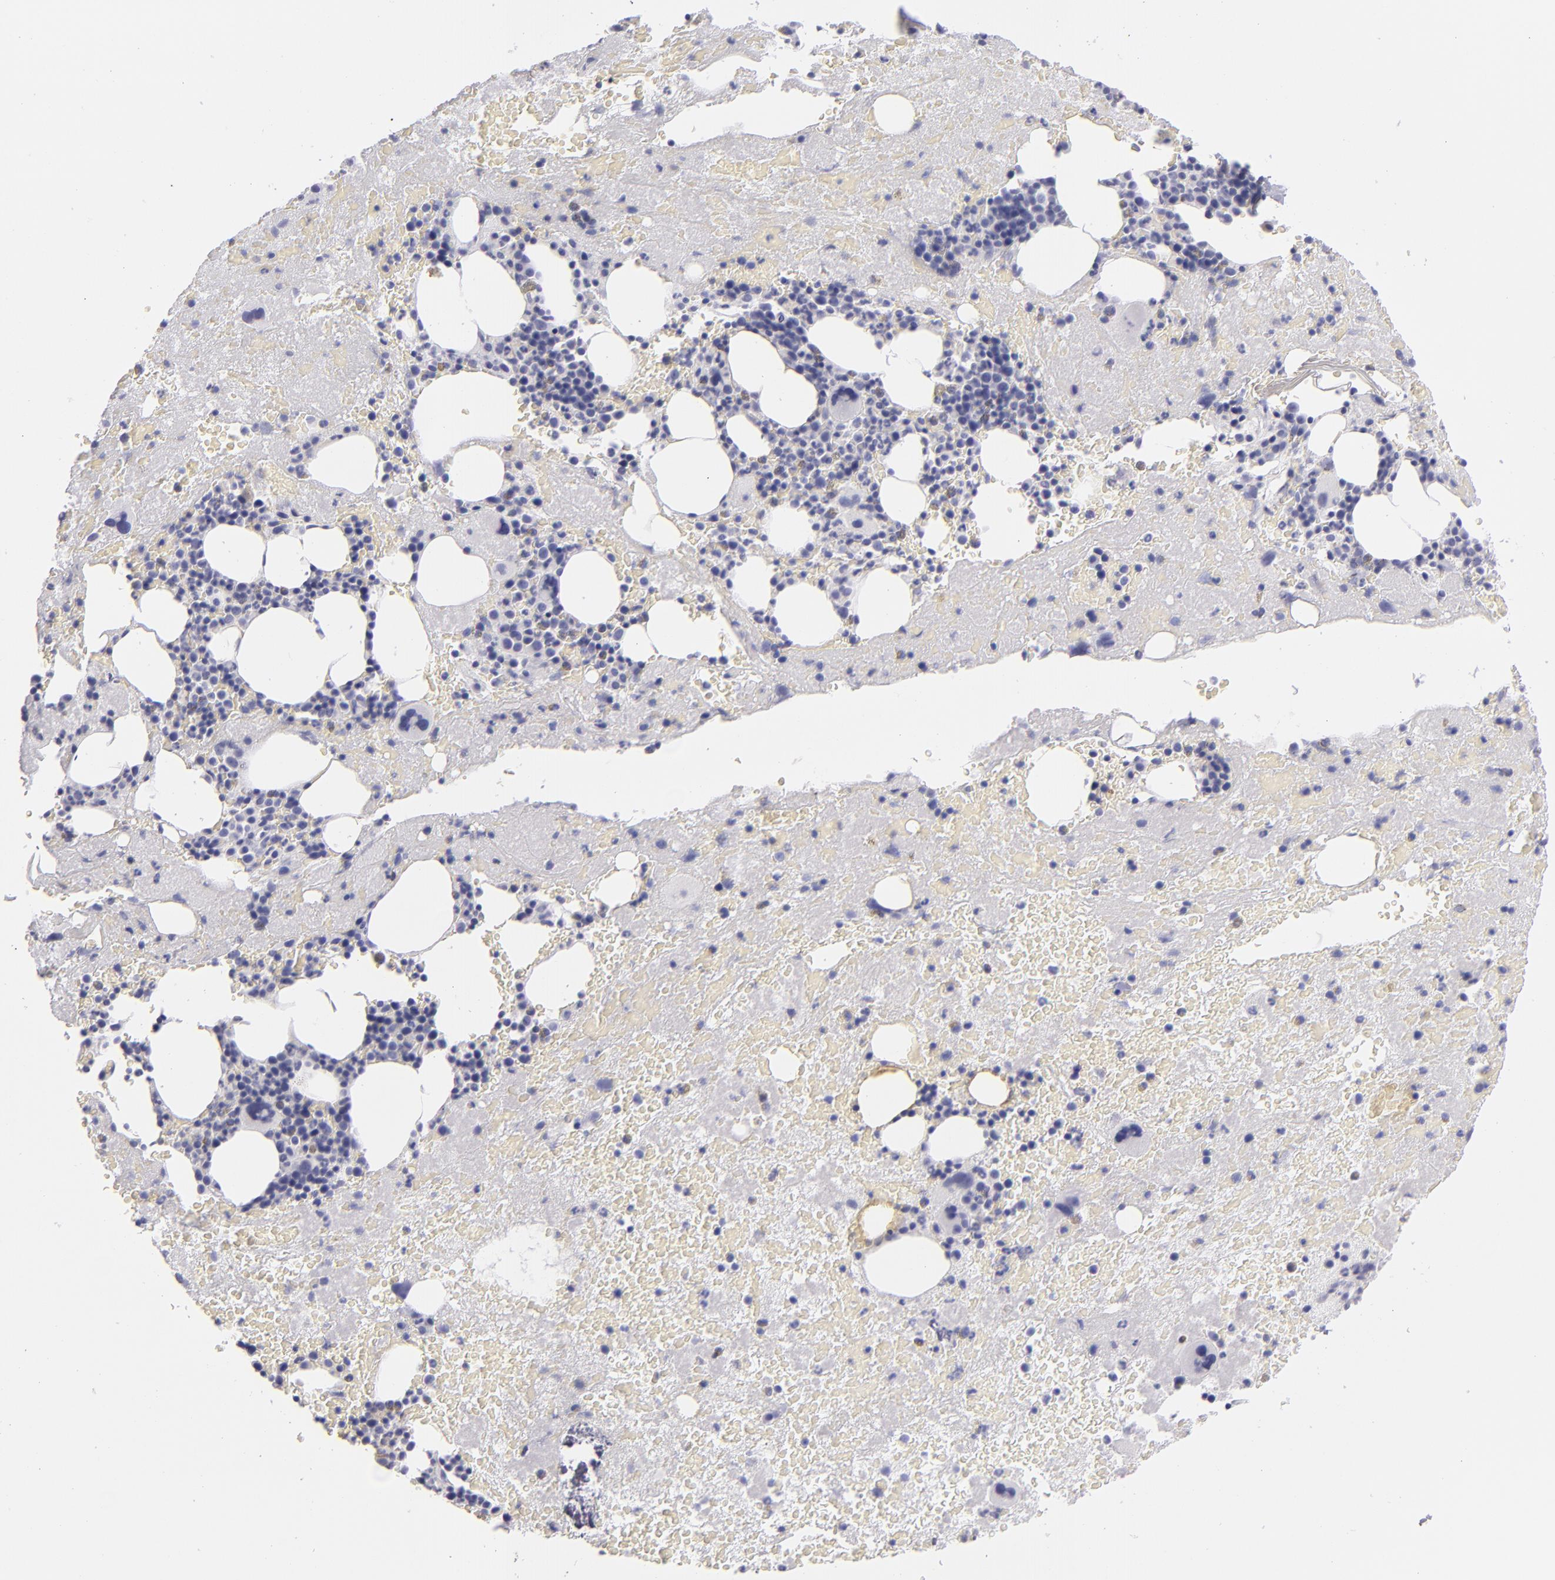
{"staining": {"intensity": "negative", "quantity": "none", "location": "none"}, "tissue": "bone marrow", "cell_type": "Hematopoietic cells", "image_type": "normal", "snomed": [{"axis": "morphology", "description": "Normal tissue, NOS"}, {"axis": "topography", "description": "Bone marrow"}], "caption": "Hematopoietic cells show no significant staining in benign bone marrow. (DAB IHC visualized using brightfield microscopy, high magnification).", "gene": "VIL1", "patient": {"sex": "male", "age": 76}}